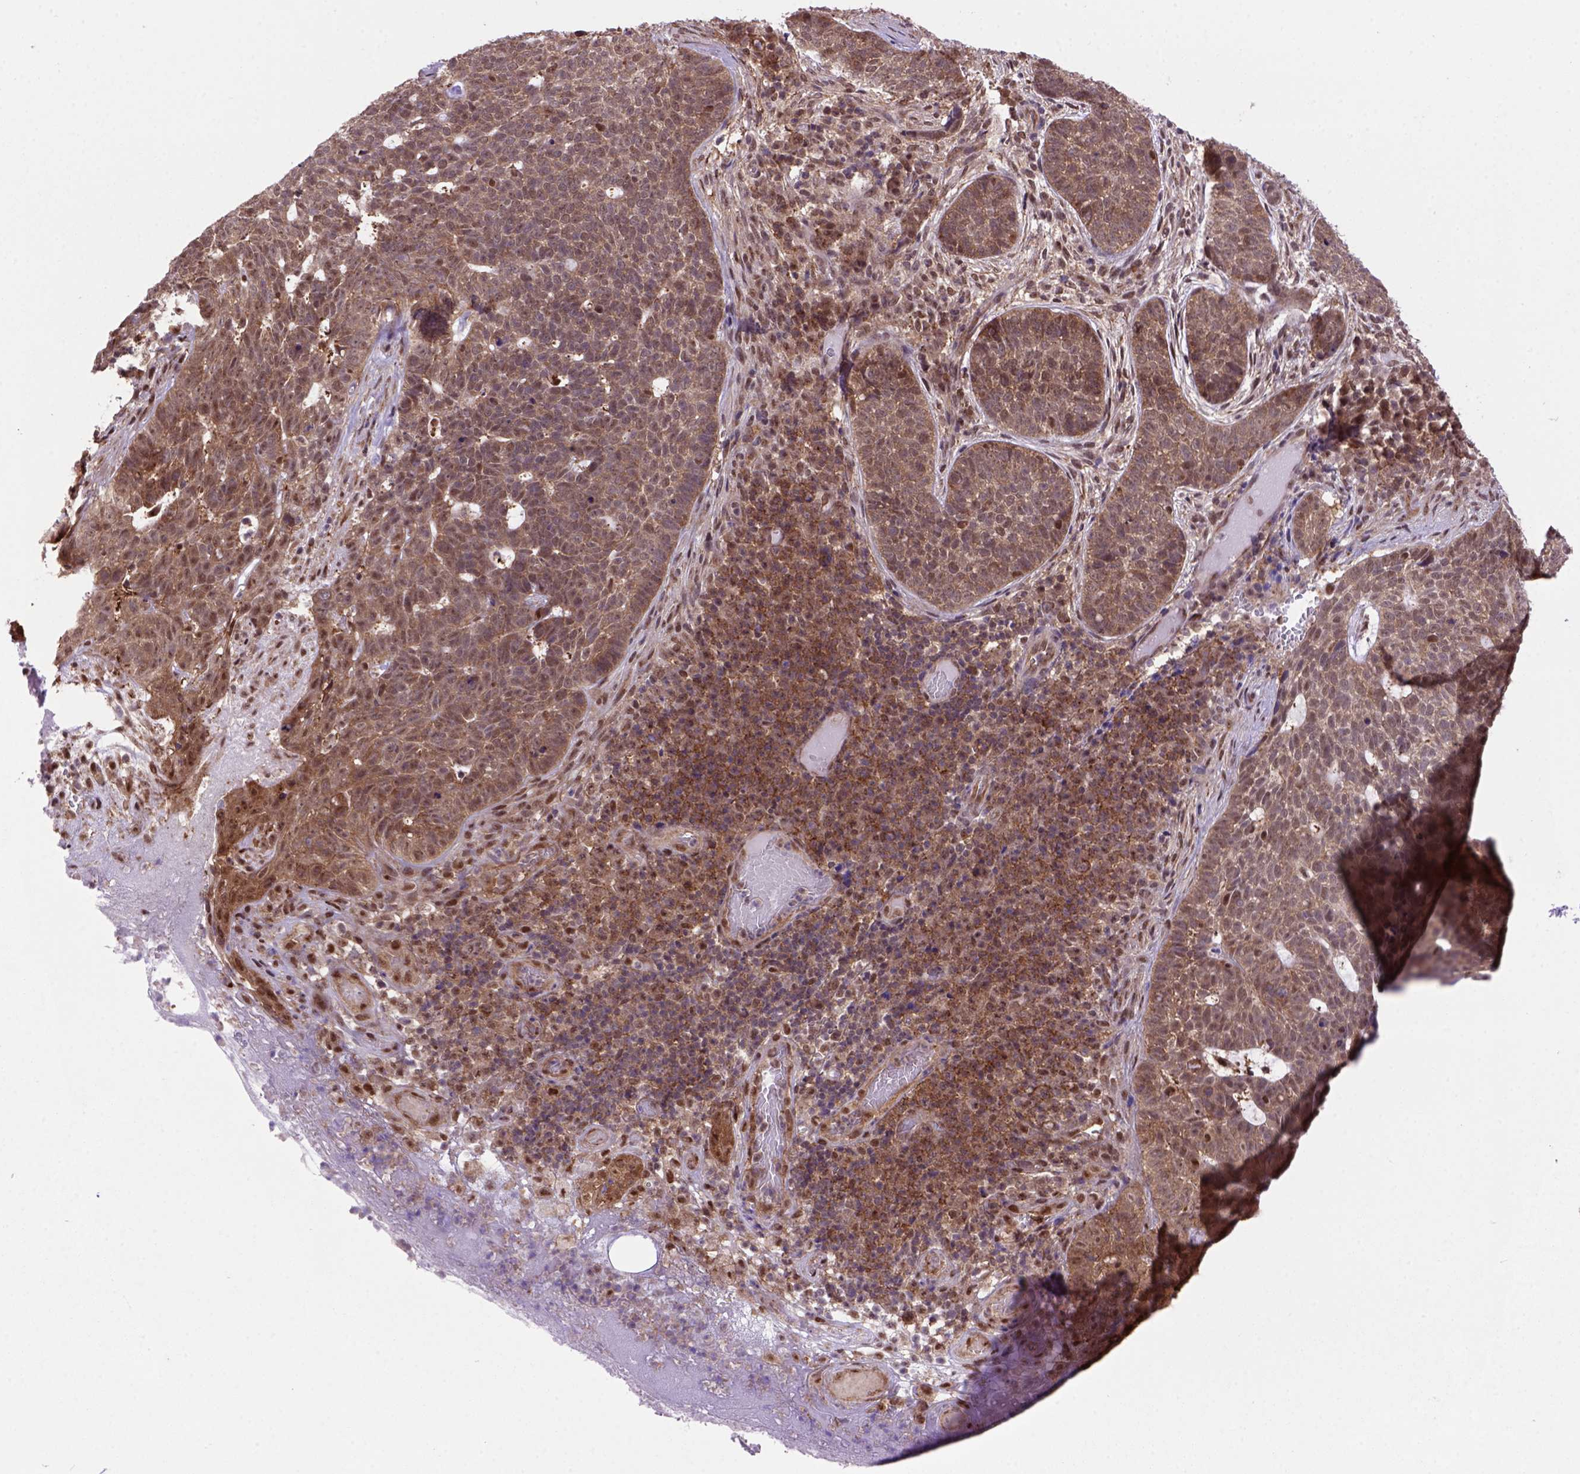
{"staining": {"intensity": "moderate", "quantity": ">75%", "location": "nuclear"}, "tissue": "skin cancer", "cell_type": "Tumor cells", "image_type": "cancer", "snomed": [{"axis": "morphology", "description": "Basal cell carcinoma"}, {"axis": "topography", "description": "Skin"}], "caption": "About >75% of tumor cells in human skin cancer reveal moderate nuclear protein positivity as visualized by brown immunohistochemical staining.", "gene": "PSMC2", "patient": {"sex": "female", "age": 69}}